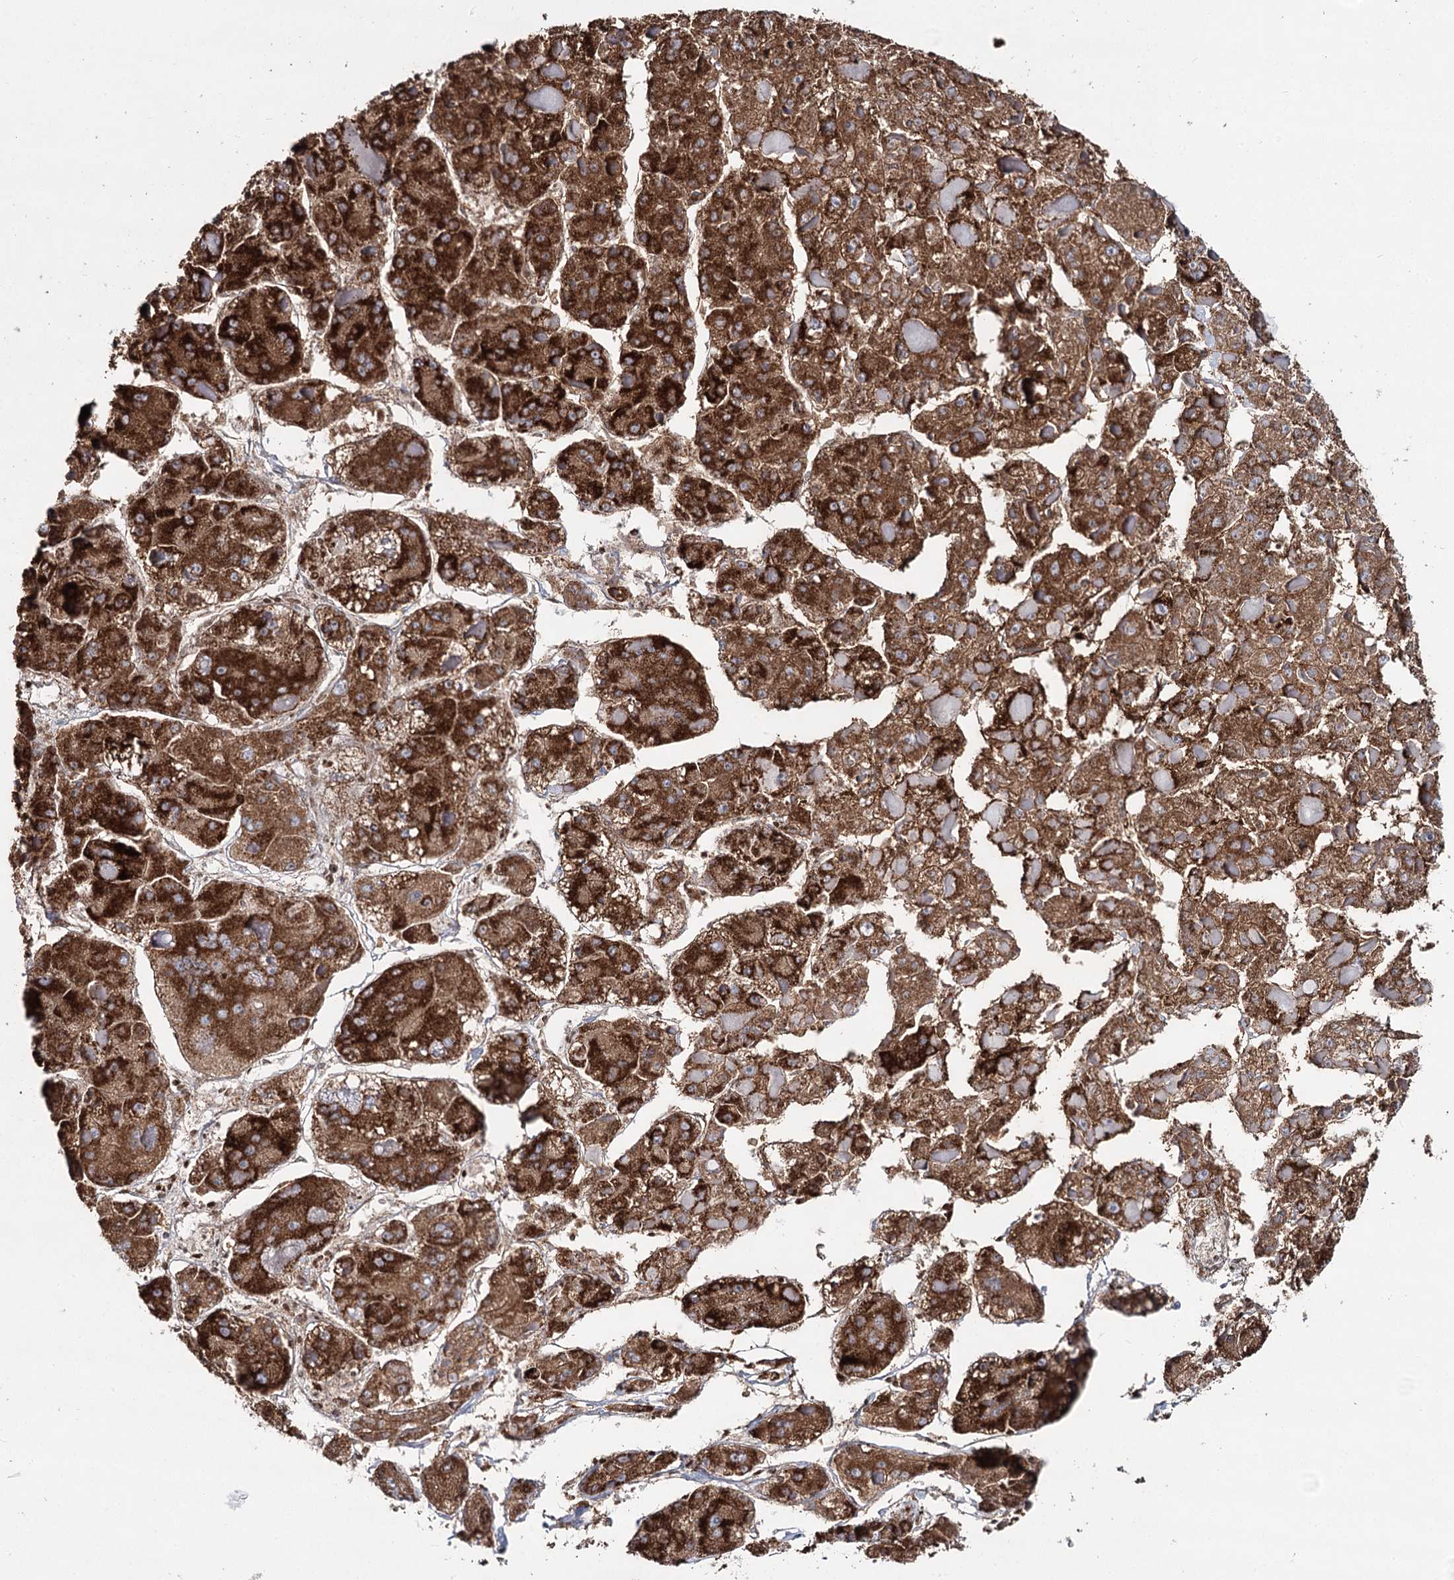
{"staining": {"intensity": "strong", "quantity": ">75%", "location": "cytoplasmic/membranous"}, "tissue": "liver cancer", "cell_type": "Tumor cells", "image_type": "cancer", "snomed": [{"axis": "morphology", "description": "Carcinoma, Hepatocellular, NOS"}, {"axis": "topography", "description": "Liver"}], "caption": "Protein expression by immunohistochemistry (IHC) exhibits strong cytoplasmic/membranous expression in approximately >75% of tumor cells in liver hepatocellular carcinoma. (DAB = brown stain, brightfield microscopy at high magnification).", "gene": "PDHX", "patient": {"sex": "female", "age": 73}}